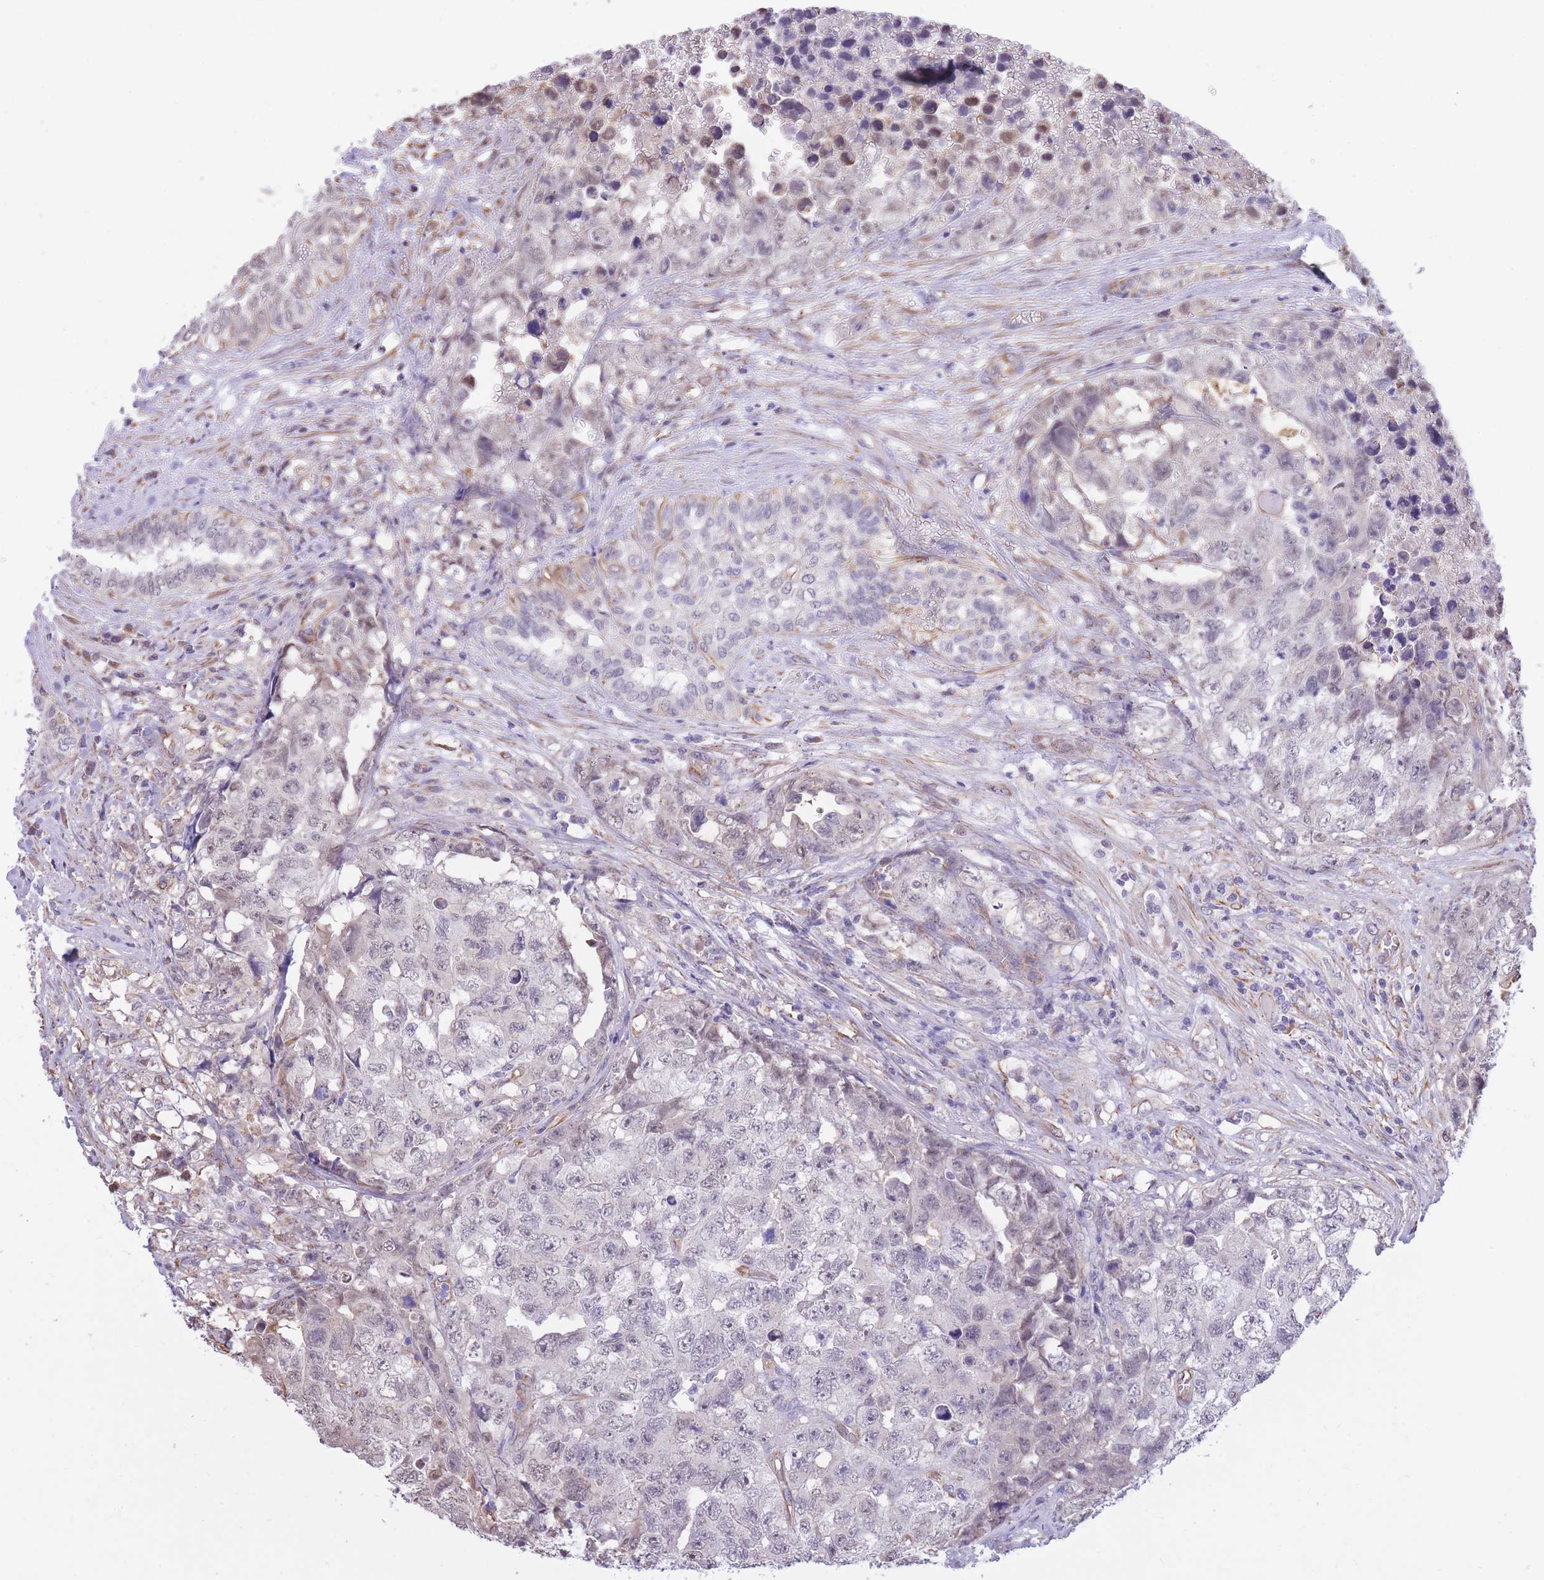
{"staining": {"intensity": "negative", "quantity": "none", "location": "none"}, "tissue": "testis cancer", "cell_type": "Tumor cells", "image_type": "cancer", "snomed": [{"axis": "morphology", "description": "Carcinoma, Embryonal, NOS"}, {"axis": "topography", "description": "Testis"}], "caption": "An IHC image of testis embryonal carcinoma is shown. There is no staining in tumor cells of testis embryonal carcinoma.", "gene": "PSG8", "patient": {"sex": "male", "age": 31}}